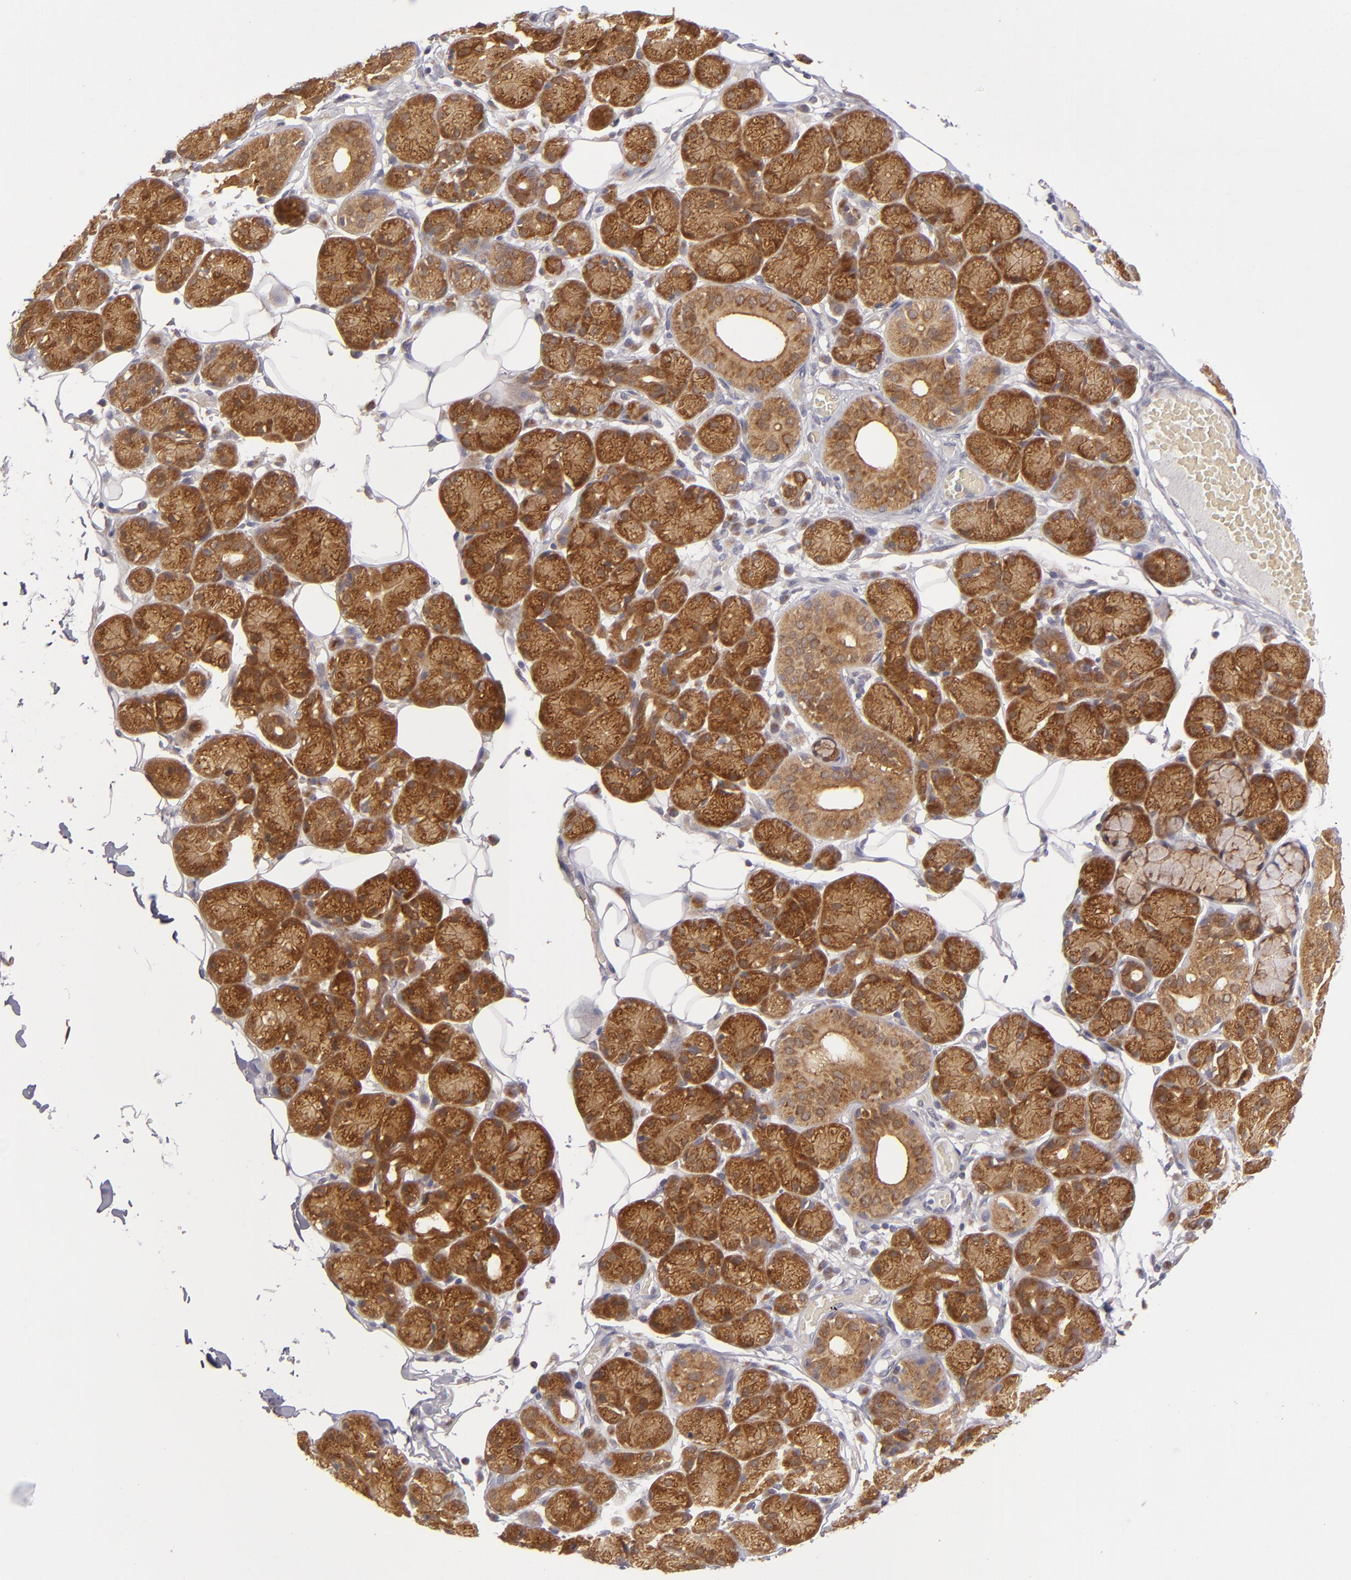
{"staining": {"intensity": "strong", "quantity": ">75%", "location": "cytoplasmic/membranous"}, "tissue": "salivary gland", "cell_type": "Glandular cells", "image_type": "normal", "snomed": [{"axis": "morphology", "description": "Normal tissue, NOS"}, {"axis": "topography", "description": "Salivary gland"}], "caption": "A histopathology image of salivary gland stained for a protein exhibits strong cytoplasmic/membranous brown staining in glandular cells. Using DAB (brown) and hematoxylin (blue) stains, captured at high magnification using brightfield microscopy.", "gene": "SH2D4A", "patient": {"sex": "male", "age": 54}}